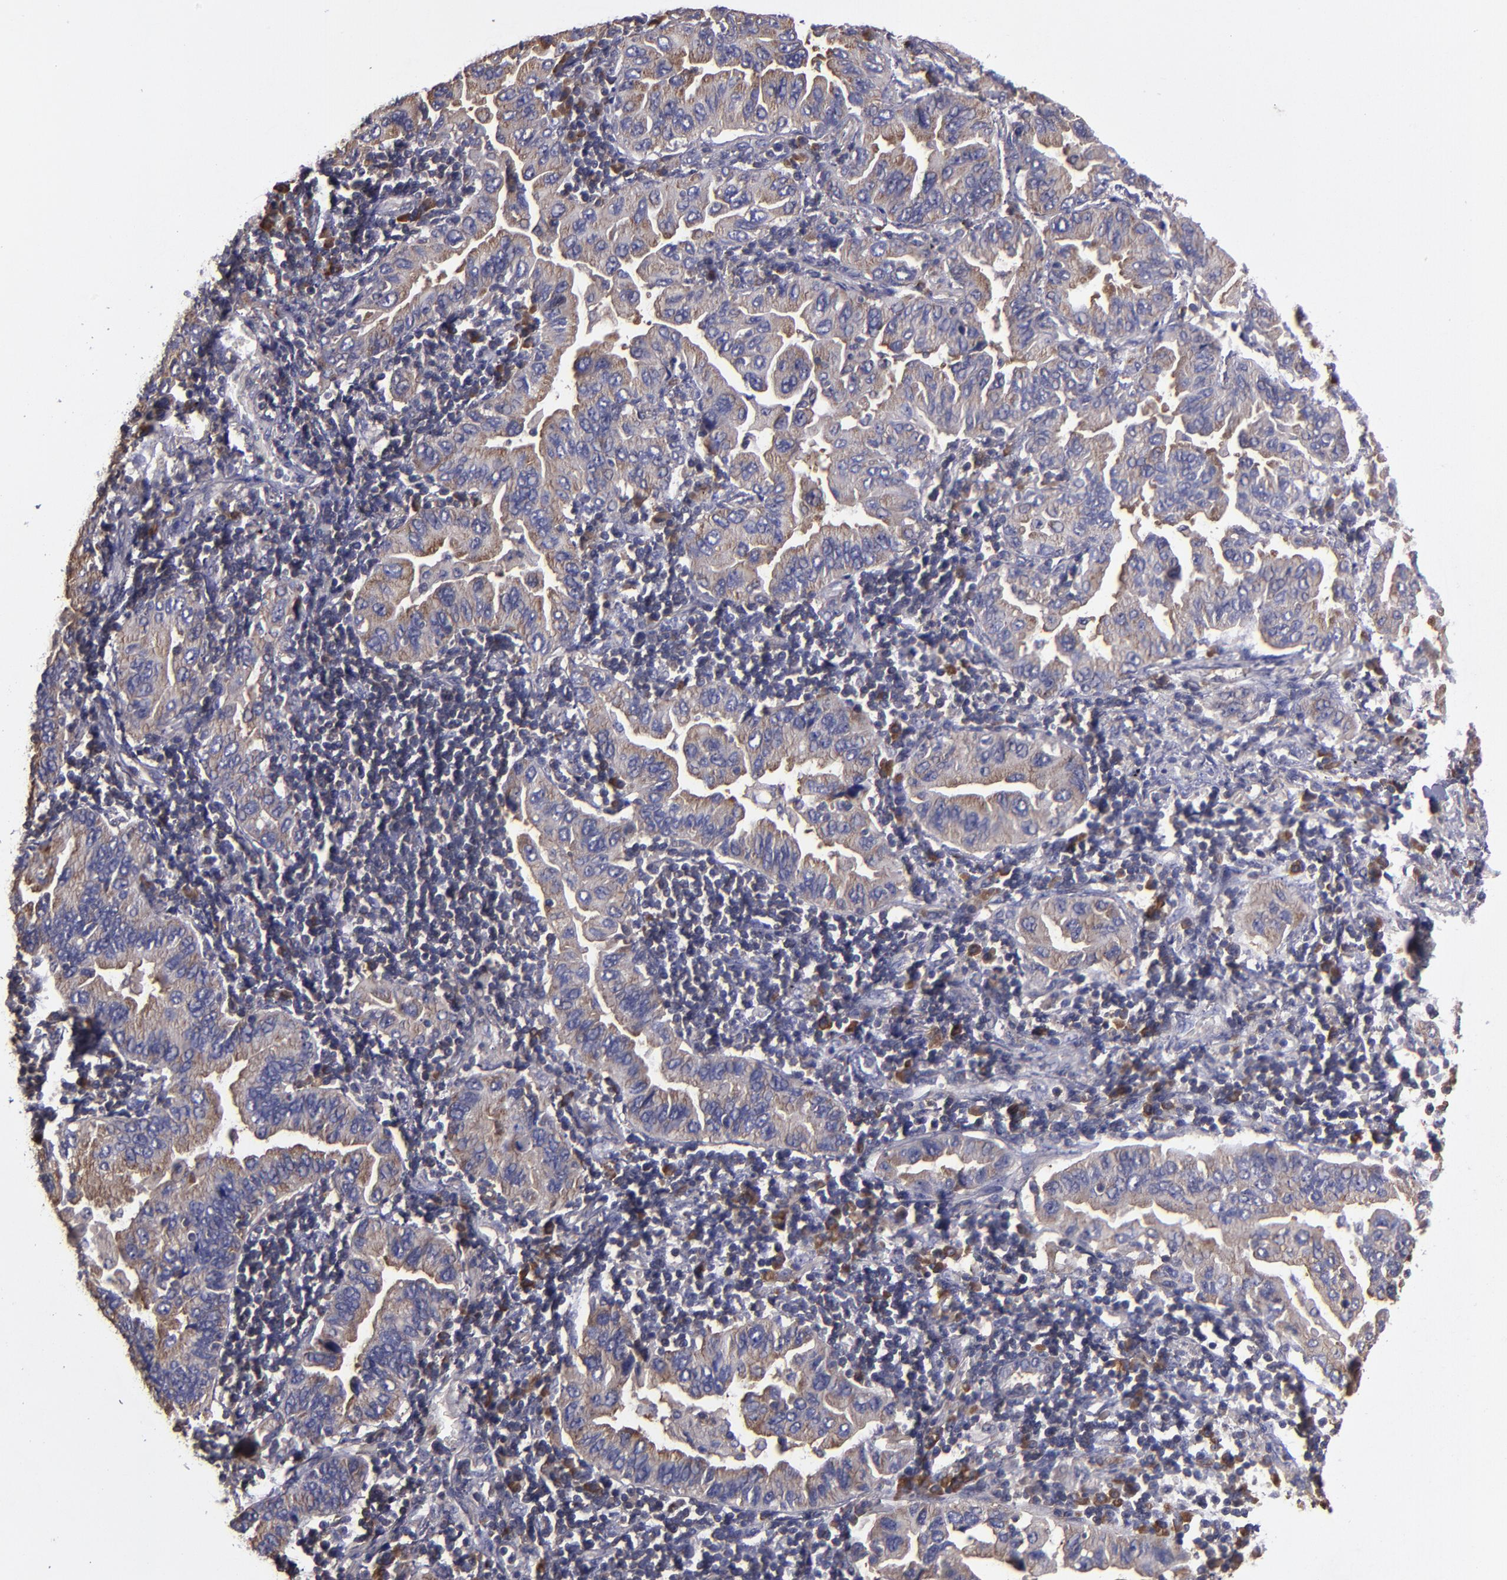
{"staining": {"intensity": "moderate", "quantity": "25%-75%", "location": "cytoplasmic/membranous"}, "tissue": "lung cancer", "cell_type": "Tumor cells", "image_type": "cancer", "snomed": [{"axis": "morphology", "description": "Adenocarcinoma, NOS"}, {"axis": "topography", "description": "Lung"}], "caption": "Adenocarcinoma (lung) stained with DAB (3,3'-diaminobenzidine) immunohistochemistry (IHC) displays medium levels of moderate cytoplasmic/membranous positivity in approximately 25%-75% of tumor cells.", "gene": "CARS1", "patient": {"sex": "female", "age": 65}}